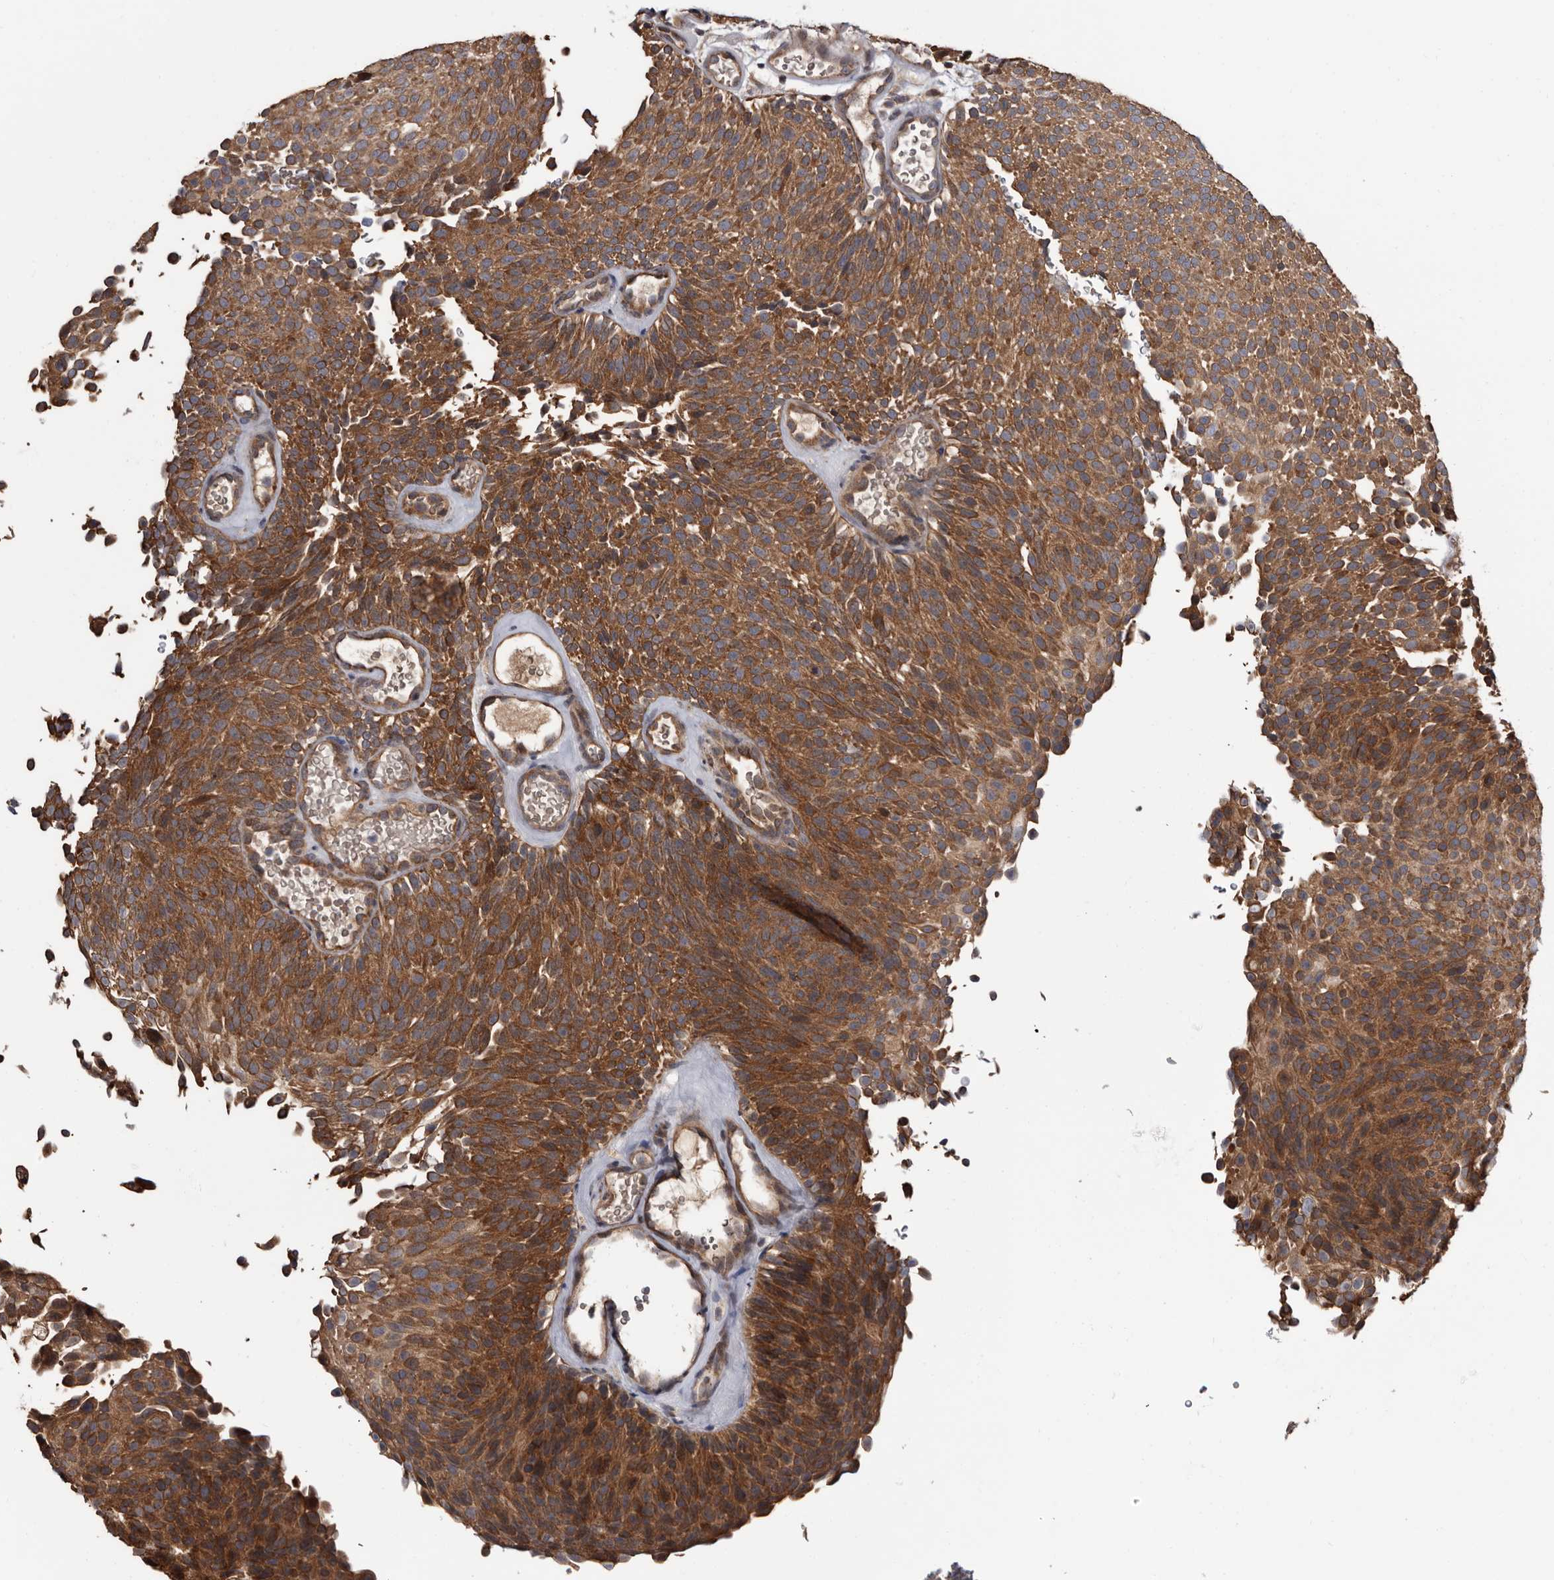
{"staining": {"intensity": "strong", "quantity": ">75%", "location": "cytoplasmic/membranous"}, "tissue": "urothelial cancer", "cell_type": "Tumor cells", "image_type": "cancer", "snomed": [{"axis": "morphology", "description": "Urothelial carcinoma, Low grade"}, {"axis": "topography", "description": "Urinary bladder"}], "caption": "IHC micrograph of human urothelial cancer stained for a protein (brown), which demonstrates high levels of strong cytoplasmic/membranous positivity in about >75% of tumor cells.", "gene": "TTI2", "patient": {"sex": "male", "age": 78}}